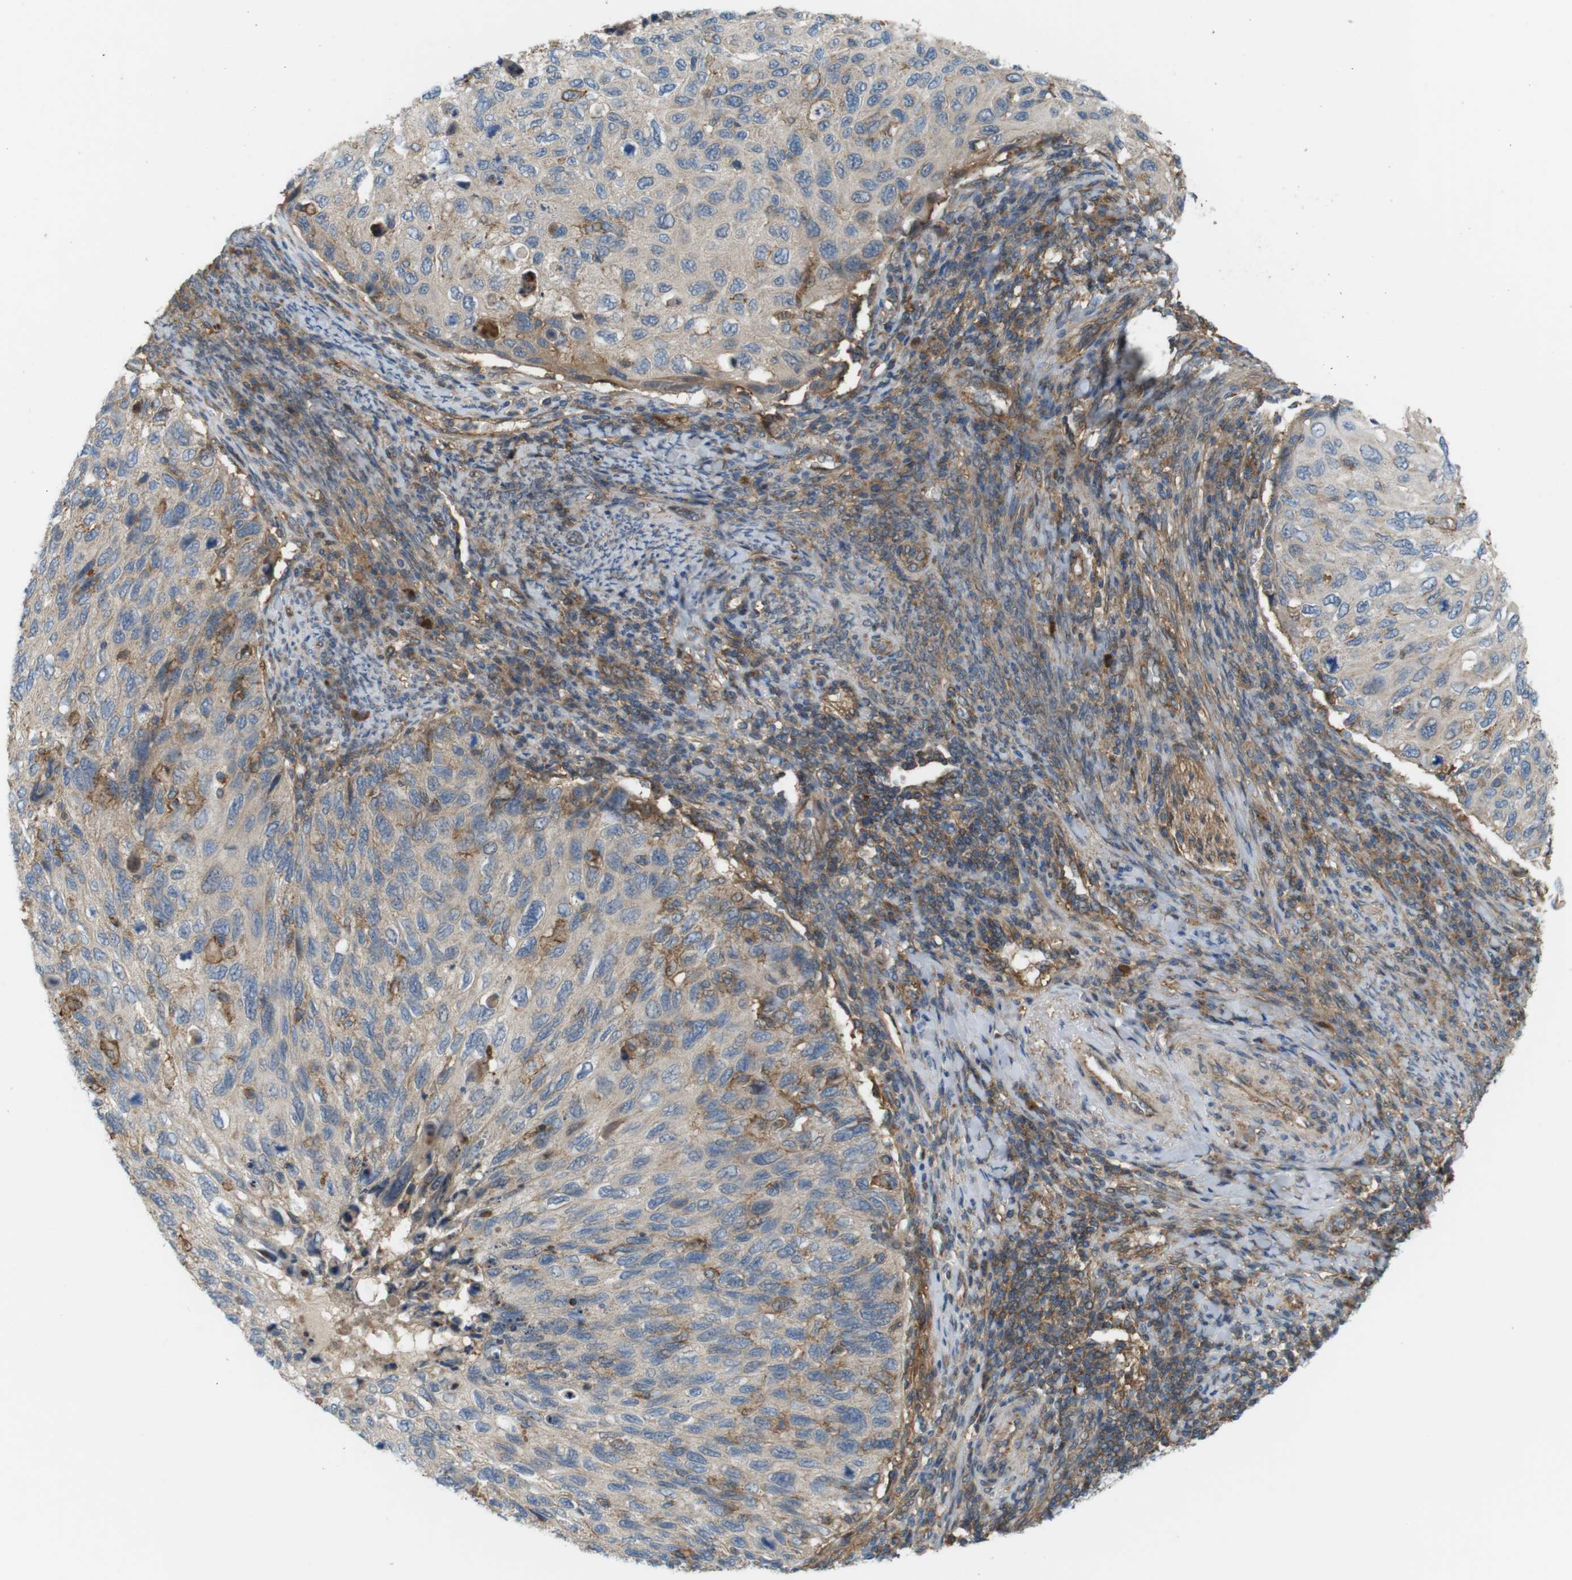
{"staining": {"intensity": "negative", "quantity": "none", "location": "none"}, "tissue": "cervical cancer", "cell_type": "Tumor cells", "image_type": "cancer", "snomed": [{"axis": "morphology", "description": "Squamous cell carcinoma, NOS"}, {"axis": "topography", "description": "Cervix"}], "caption": "IHC of human cervical cancer (squamous cell carcinoma) exhibits no staining in tumor cells.", "gene": "DDAH2", "patient": {"sex": "female", "age": 70}}